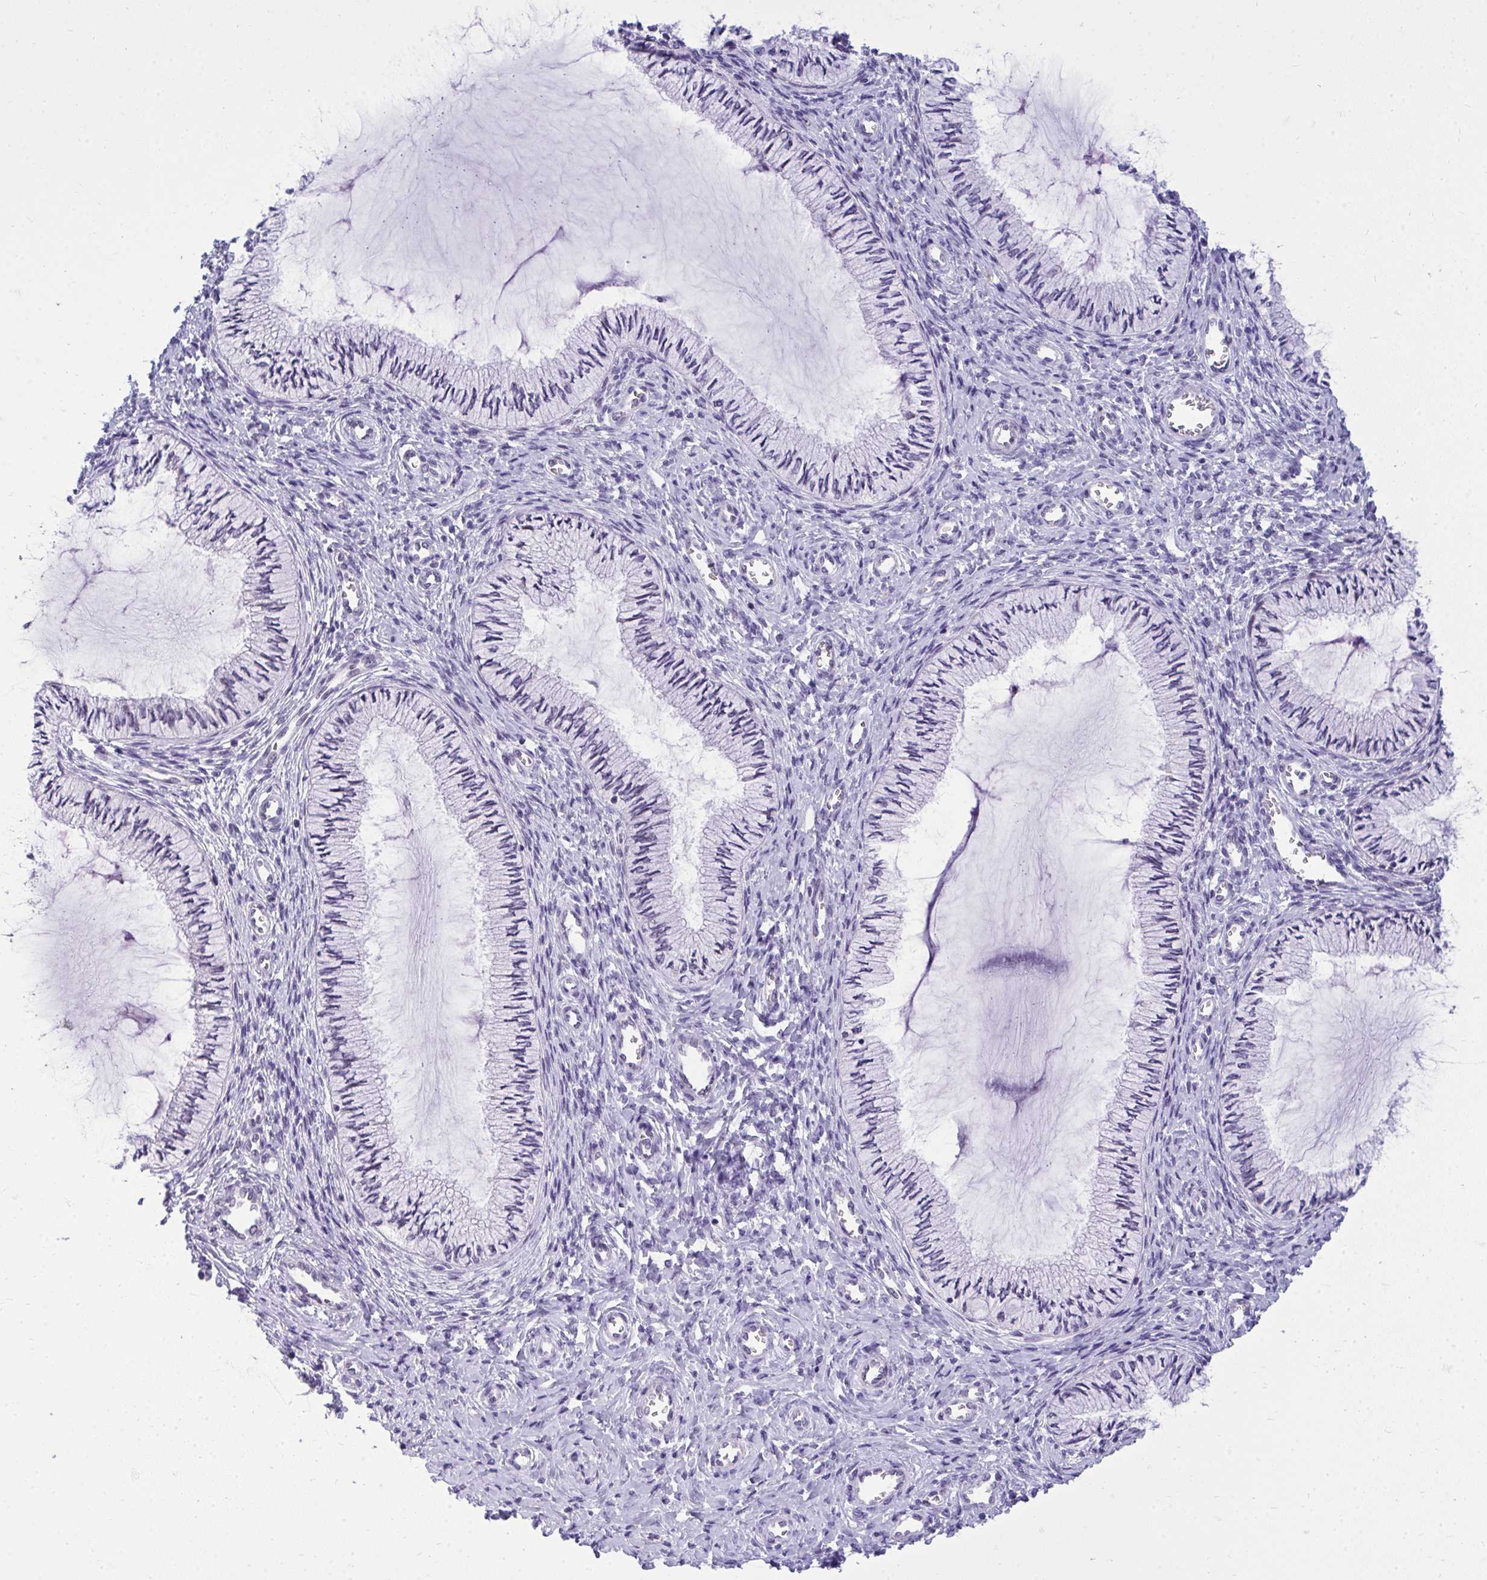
{"staining": {"intensity": "negative", "quantity": "none", "location": "none"}, "tissue": "cervix", "cell_type": "Glandular cells", "image_type": "normal", "snomed": [{"axis": "morphology", "description": "Normal tissue, NOS"}, {"axis": "topography", "description": "Cervix"}], "caption": "Human cervix stained for a protein using immunohistochemistry (IHC) demonstrates no expression in glandular cells.", "gene": "TEAD4", "patient": {"sex": "female", "age": 24}}